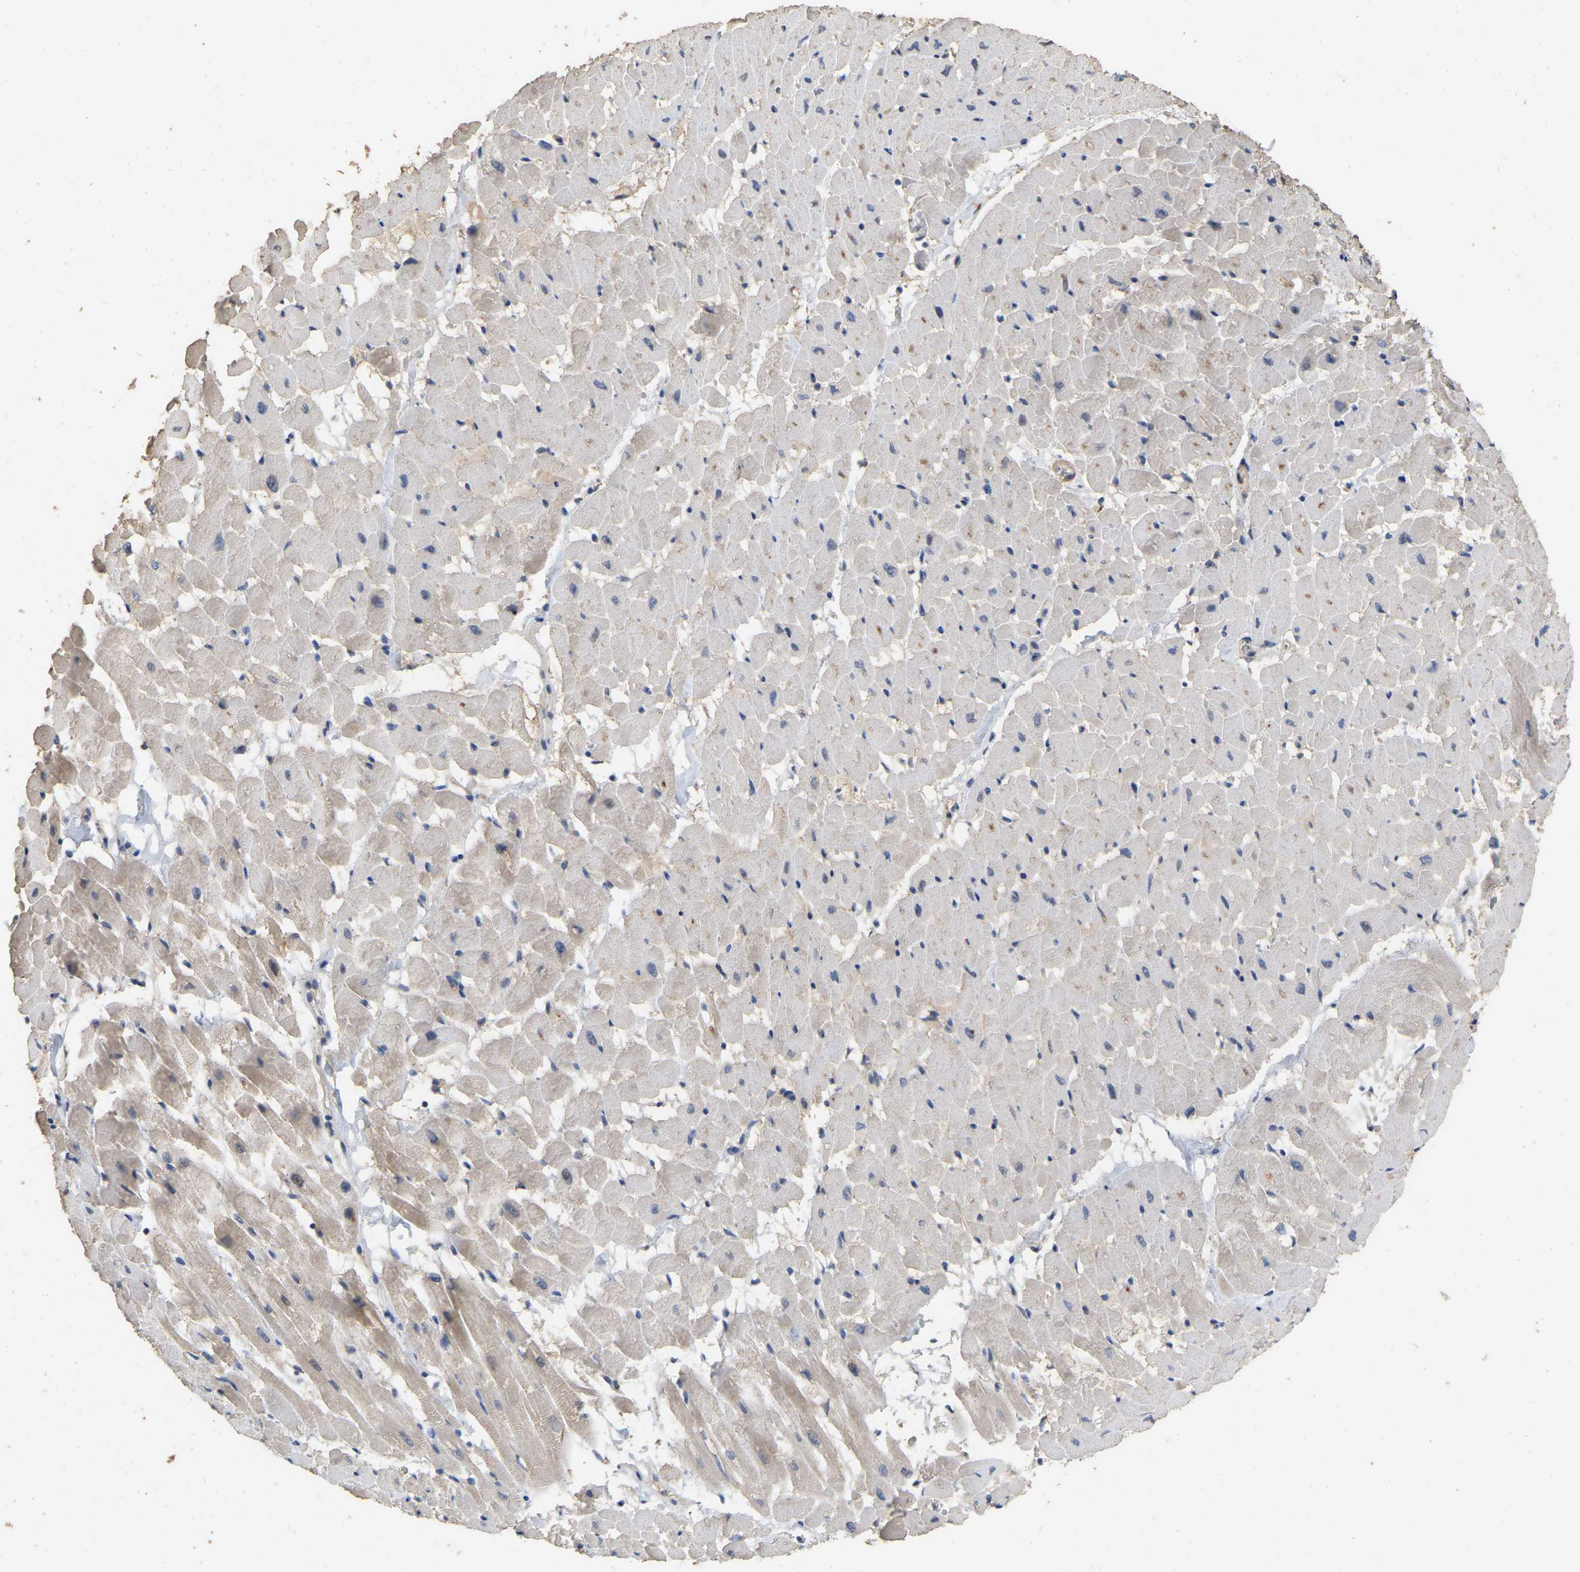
{"staining": {"intensity": "weak", "quantity": "<25%", "location": "cytoplasmic/membranous"}, "tissue": "heart muscle", "cell_type": "Cardiomyocytes", "image_type": "normal", "snomed": [{"axis": "morphology", "description": "Normal tissue, NOS"}, {"axis": "topography", "description": "Heart"}], "caption": "Cardiomyocytes show no significant protein staining in unremarkable heart muscle. The staining was performed using DAB (3,3'-diaminobenzidine) to visualize the protein expression in brown, while the nuclei were stained in blue with hematoxylin (Magnification: 20x).", "gene": "NCS1", "patient": {"sex": "male", "age": 45}}